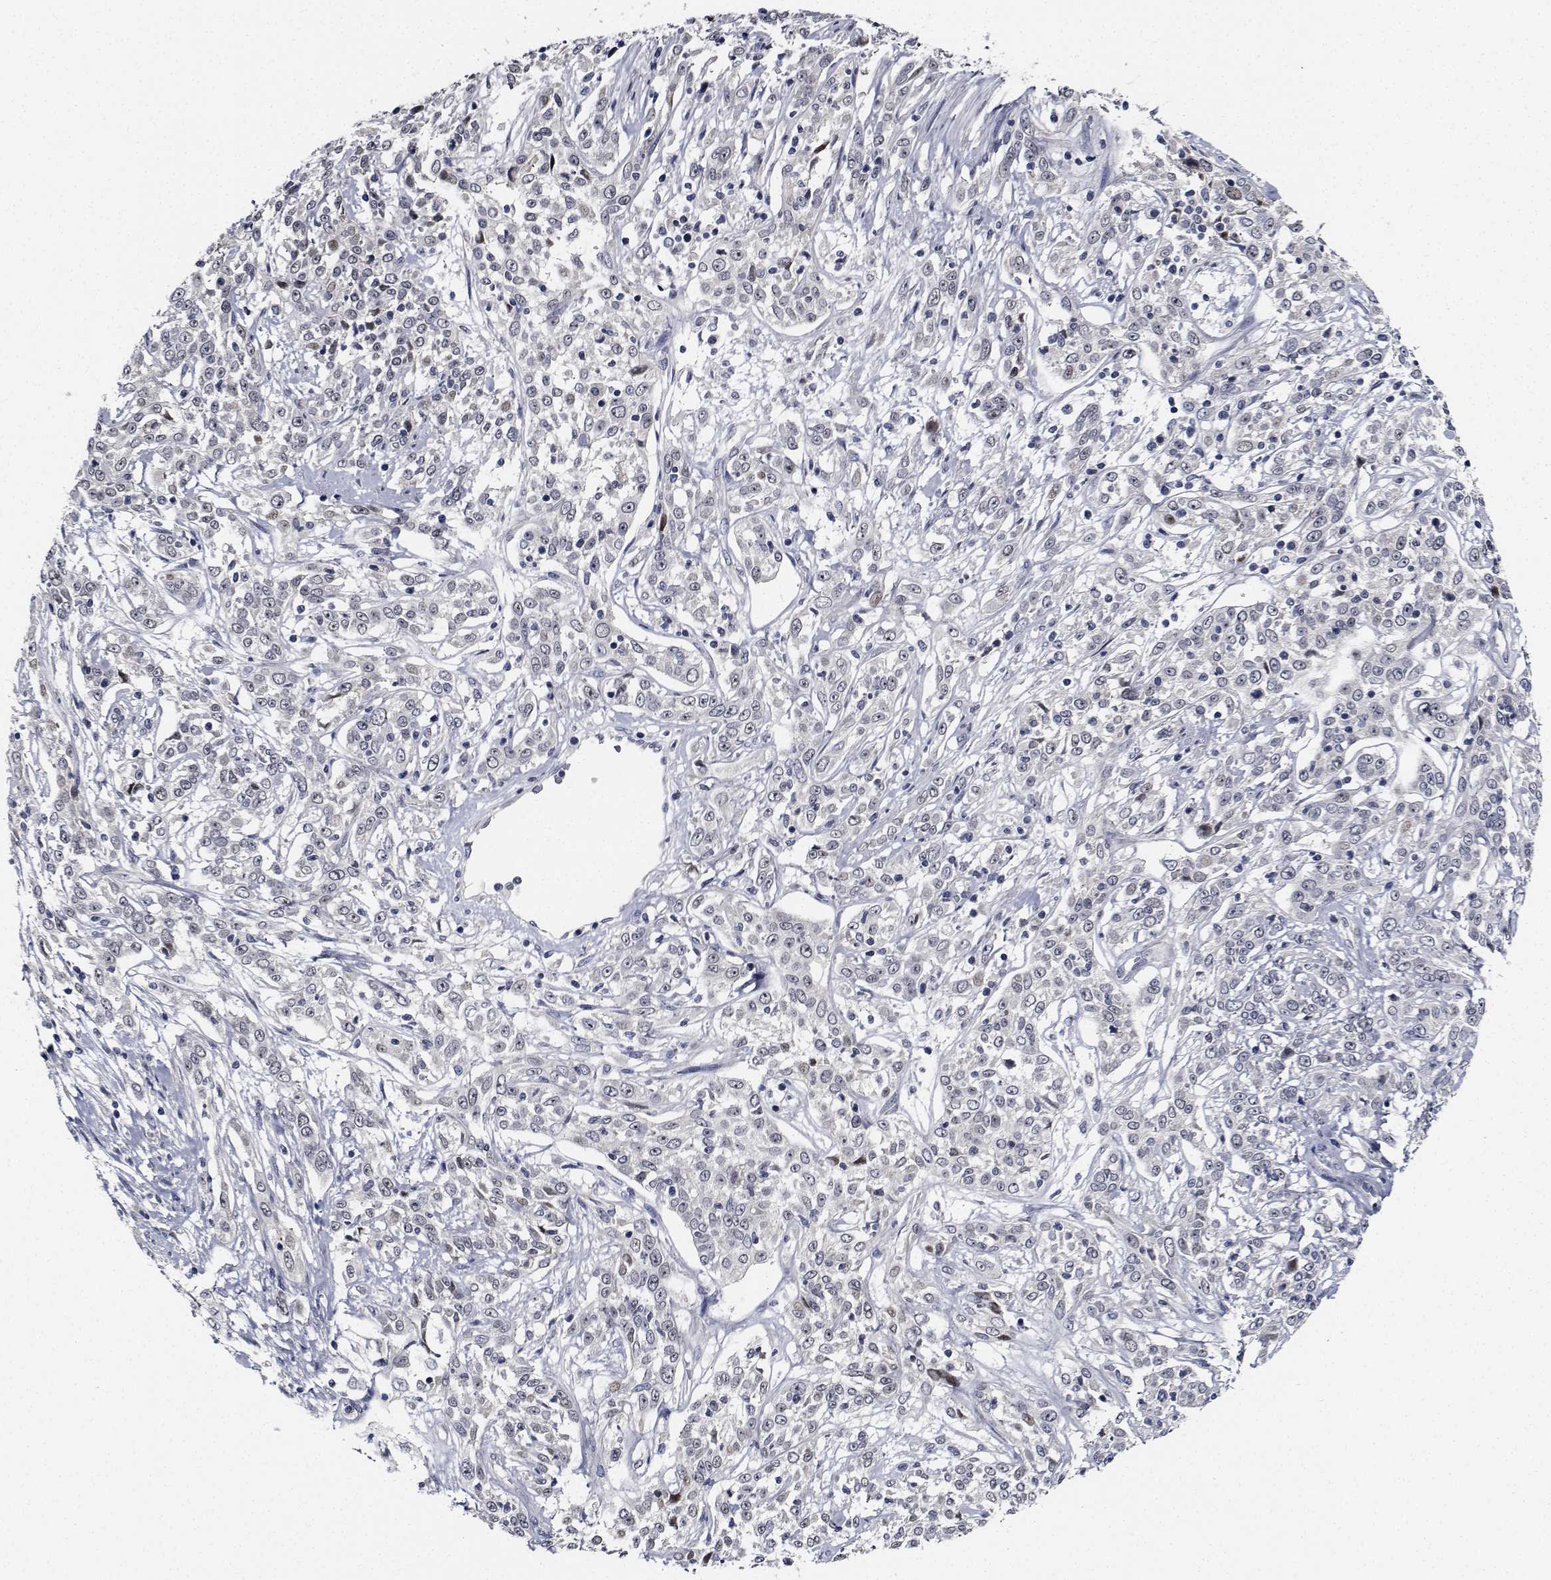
{"staining": {"intensity": "negative", "quantity": "none", "location": "none"}, "tissue": "cervical cancer", "cell_type": "Tumor cells", "image_type": "cancer", "snomed": [{"axis": "morphology", "description": "Adenocarcinoma, NOS"}, {"axis": "topography", "description": "Cervix"}], "caption": "High magnification brightfield microscopy of cervical adenocarcinoma stained with DAB (brown) and counterstained with hematoxylin (blue): tumor cells show no significant expression.", "gene": "NVL", "patient": {"sex": "female", "age": 40}}